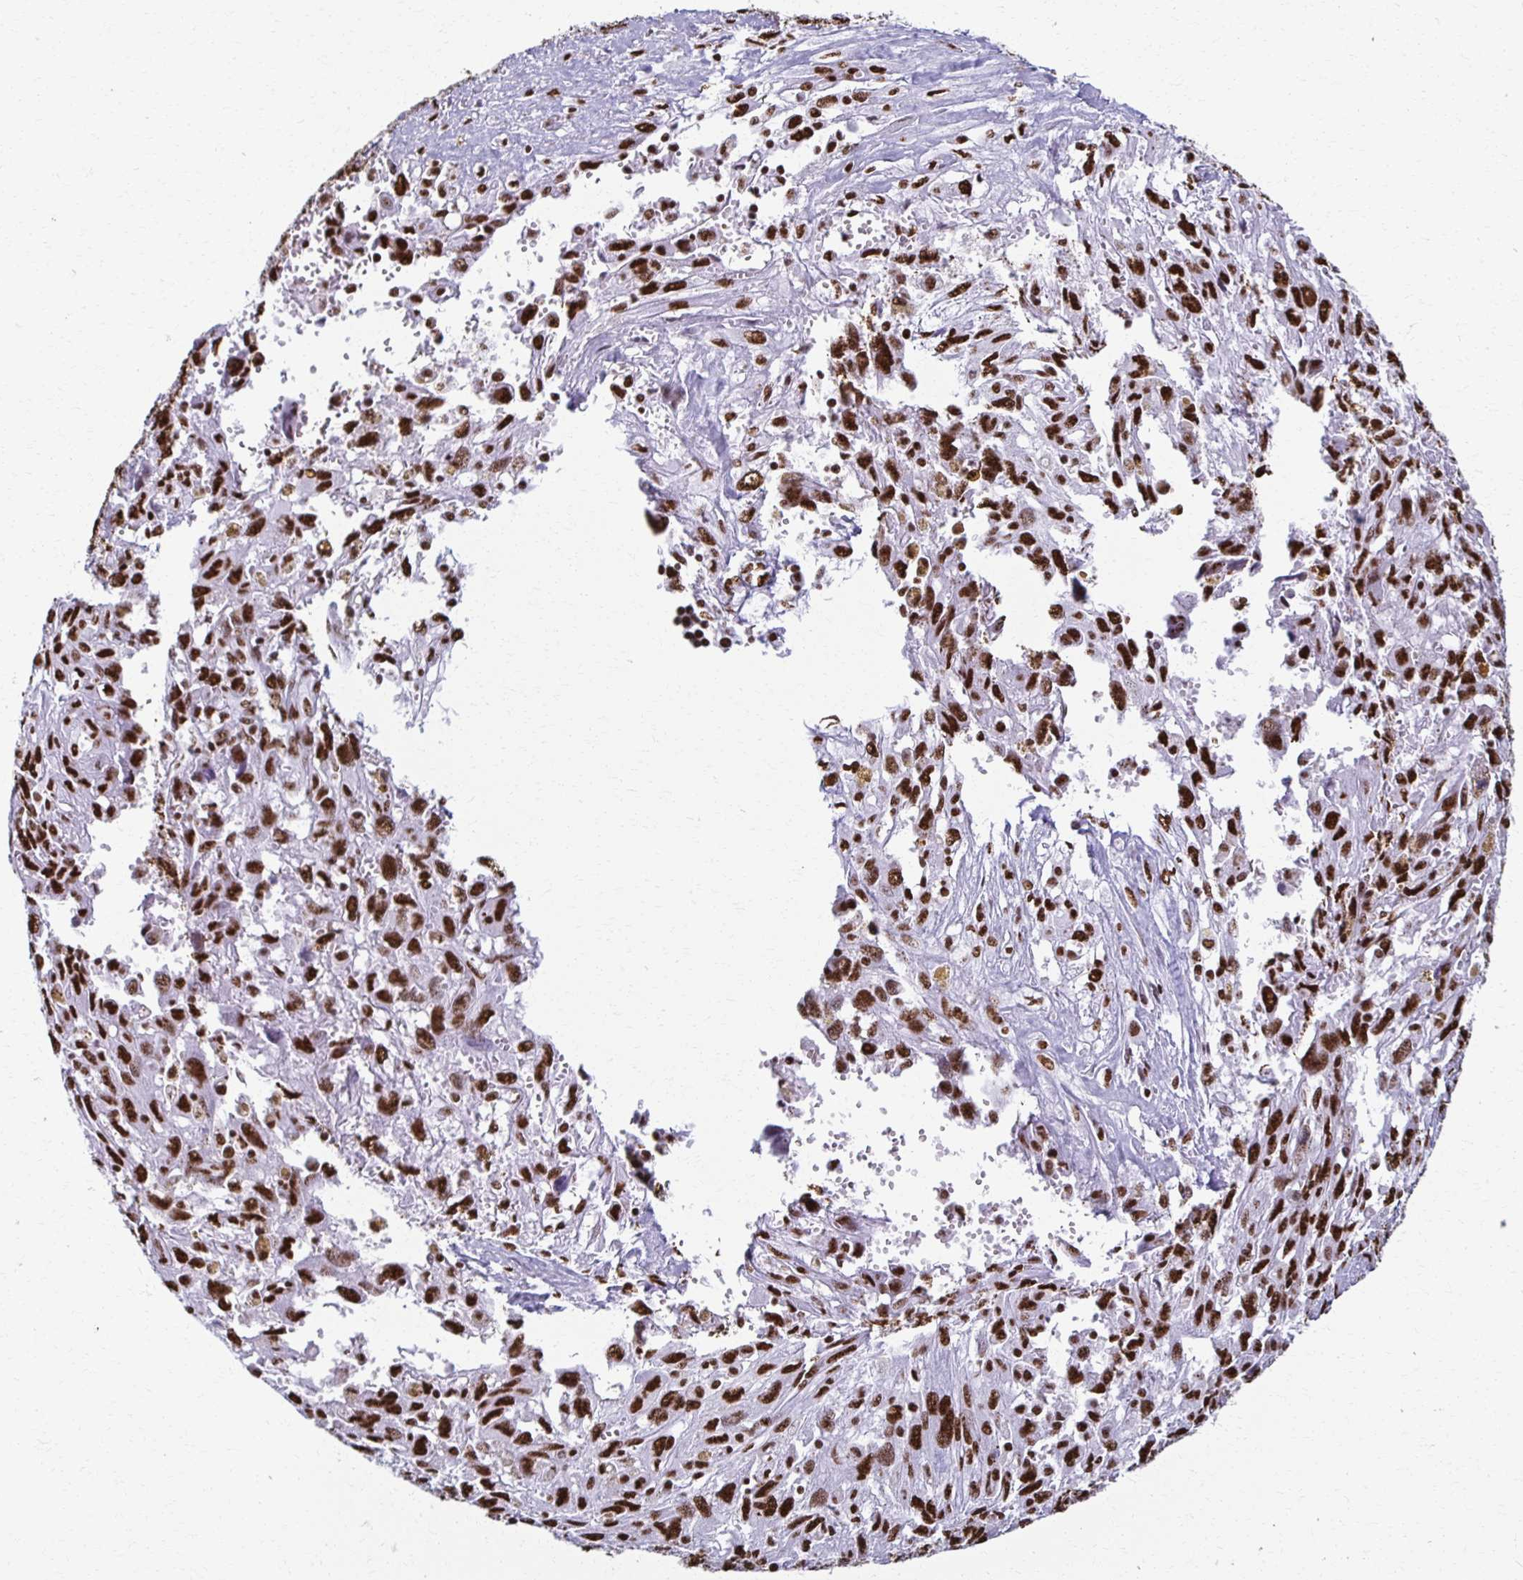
{"staining": {"intensity": "strong", "quantity": ">75%", "location": "nuclear"}, "tissue": "pancreatic cancer", "cell_type": "Tumor cells", "image_type": "cancer", "snomed": [{"axis": "morphology", "description": "Adenocarcinoma, NOS"}, {"axis": "topography", "description": "Pancreas"}], "caption": "Protein analysis of pancreatic cancer (adenocarcinoma) tissue shows strong nuclear positivity in approximately >75% of tumor cells.", "gene": "NONO", "patient": {"sex": "female", "age": 47}}